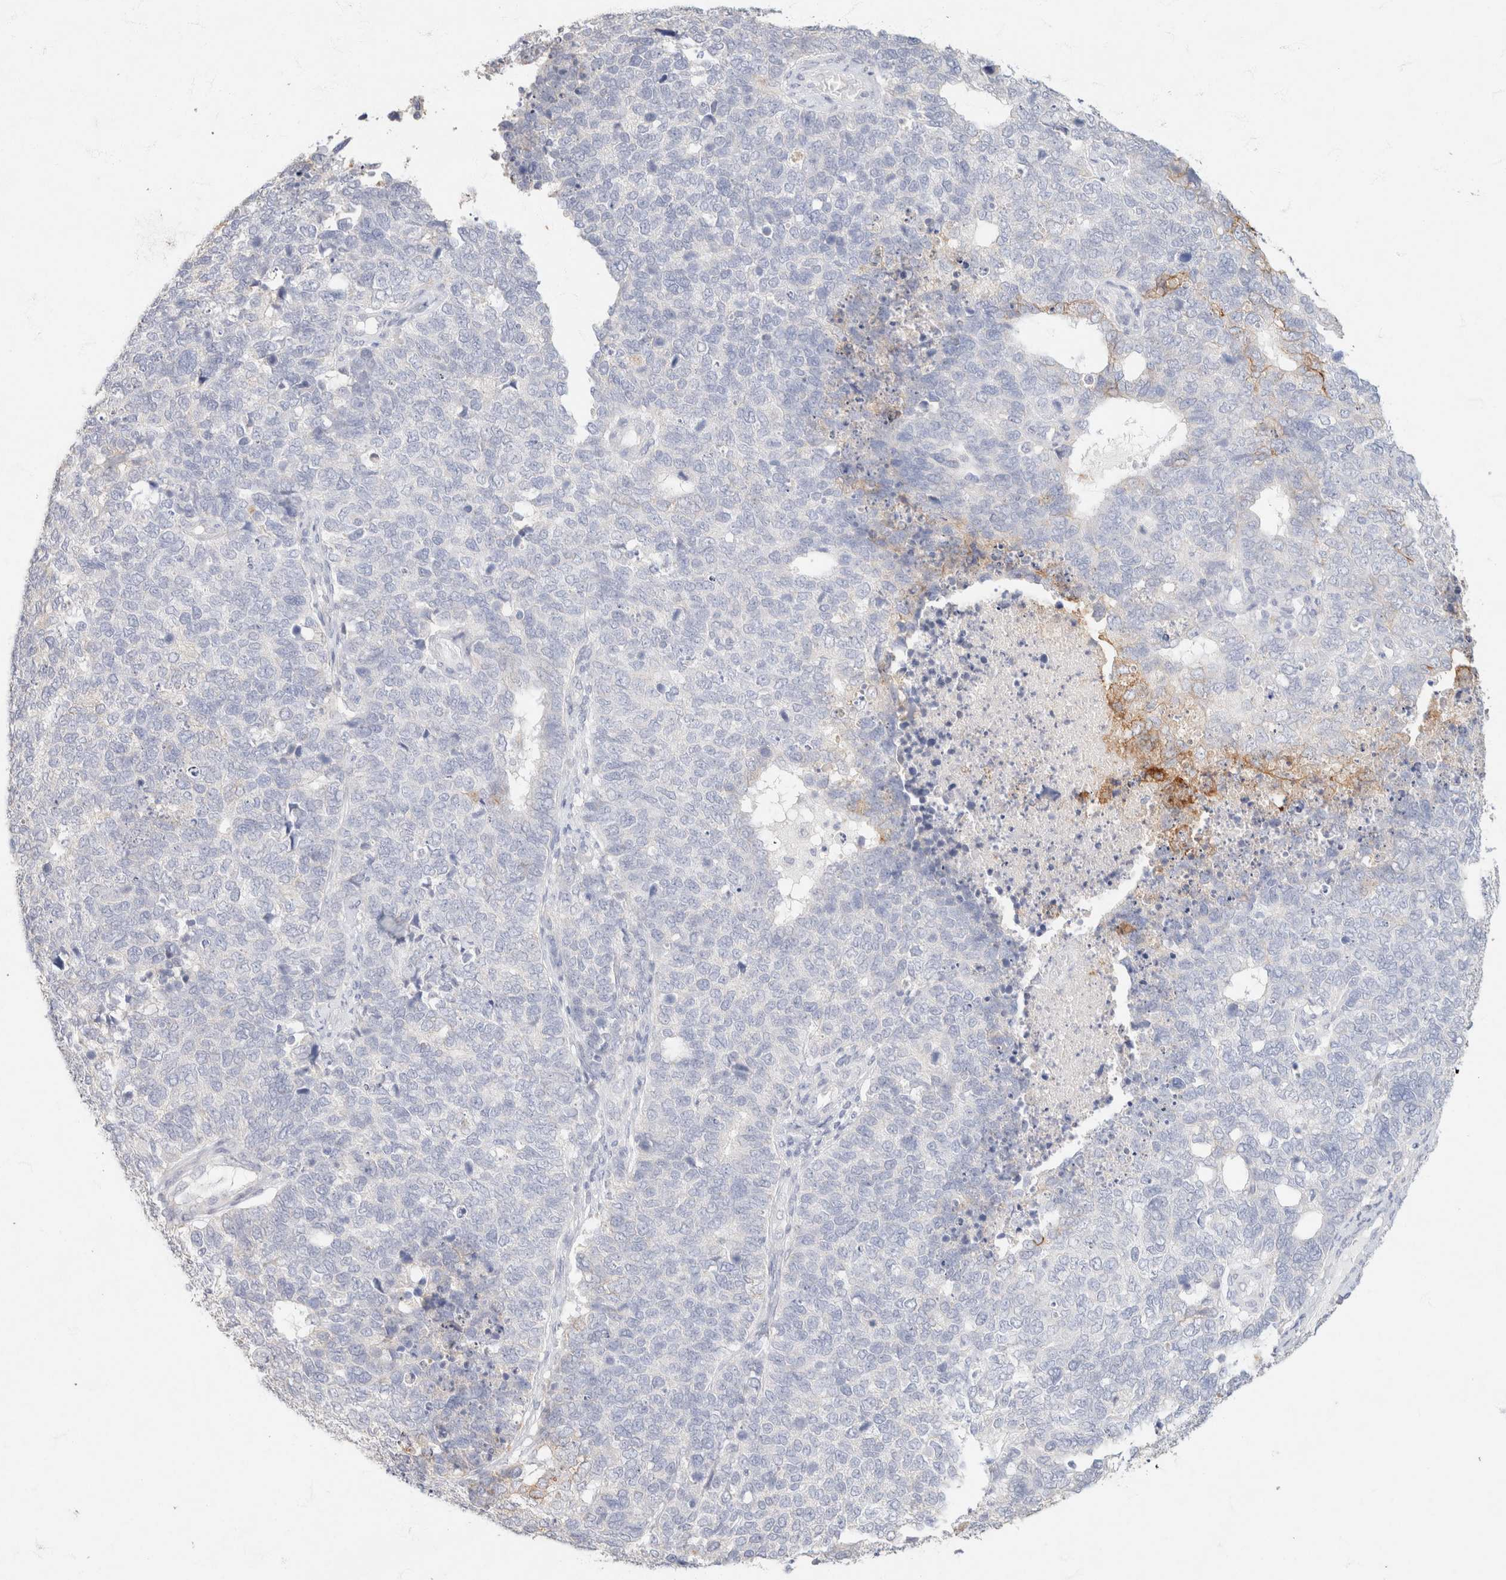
{"staining": {"intensity": "weak", "quantity": "<25%", "location": "cytoplasmic/membranous"}, "tissue": "cervical cancer", "cell_type": "Tumor cells", "image_type": "cancer", "snomed": [{"axis": "morphology", "description": "Squamous cell carcinoma, NOS"}, {"axis": "topography", "description": "Cervix"}], "caption": "DAB immunohistochemical staining of cervical cancer (squamous cell carcinoma) exhibits no significant staining in tumor cells.", "gene": "CA12", "patient": {"sex": "female", "age": 63}}